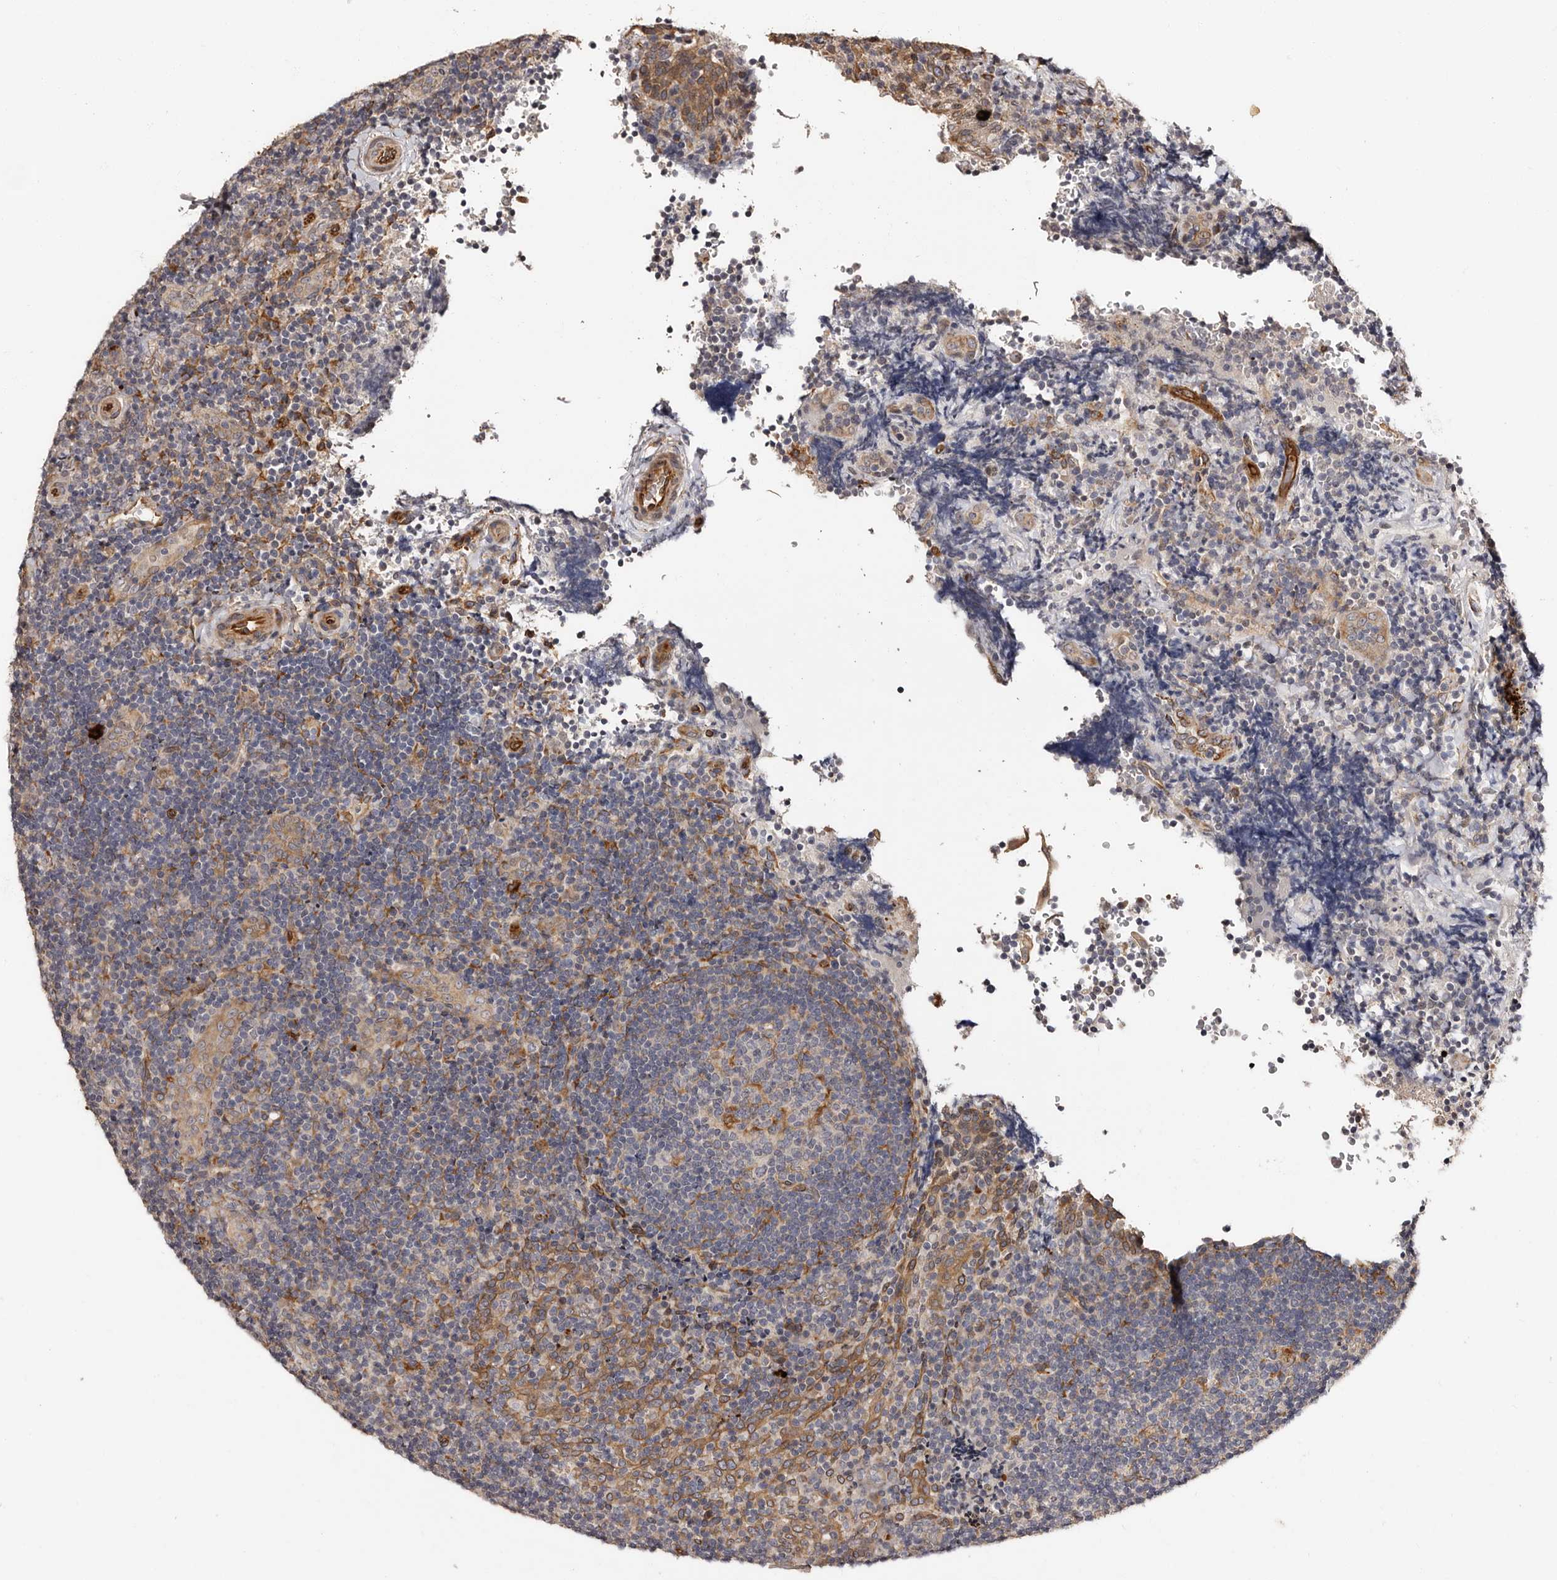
{"staining": {"intensity": "negative", "quantity": "none", "location": "none"}, "tissue": "lymphoma", "cell_type": "Tumor cells", "image_type": "cancer", "snomed": [{"axis": "morphology", "description": "Malignant lymphoma, non-Hodgkin's type, High grade"}, {"axis": "topography", "description": "Tonsil"}], "caption": "The IHC micrograph has no significant staining in tumor cells of high-grade malignant lymphoma, non-Hodgkin's type tissue. Brightfield microscopy of immunohistochemistry stained with DAB (brown) and hematoxylin (blue), captured at high magnification.", "gene": "TBC1D22B", "patient": {"sex": "female", "age": 36}}